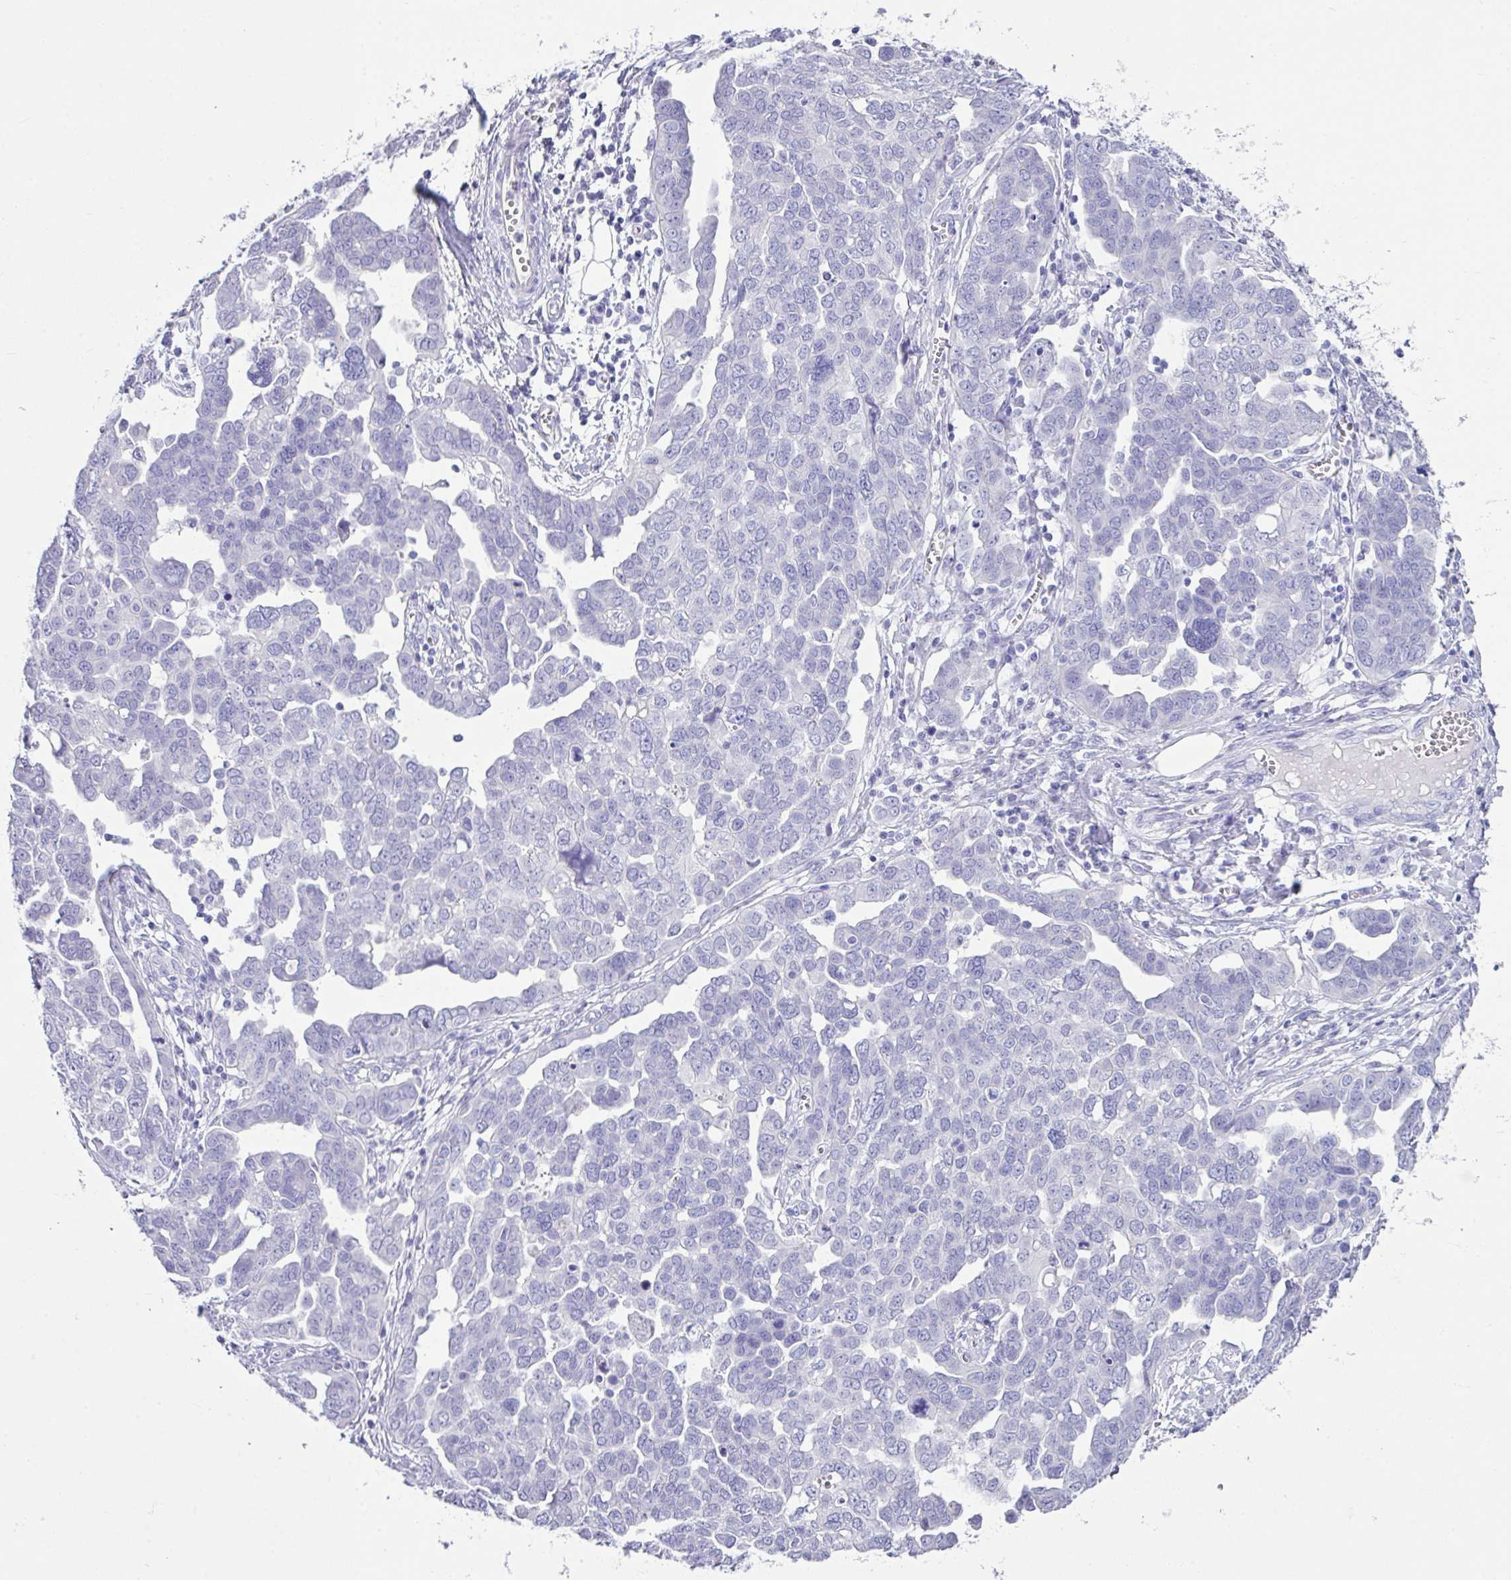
{"staining": {"intensity": "negative", "quantity": "none", "location": "none"}, "tissue": "ovarian cancer", "cell_type": "Tumor cells", "image_type": "cancer", "snomed": [{"axis": "morphology", "description": "Cystadenocarcinoma, serous, NOS"}, {"axis": "topography", "description": "Ovary"}], "caption": "Human ovarian serous cystadenocarcinoma stained for a protein using immunohistochemistry (IHC) displays no positivity in tumor cells.", "gene": "LGALS4", "patient": {"sex": "female", "age": 59}}